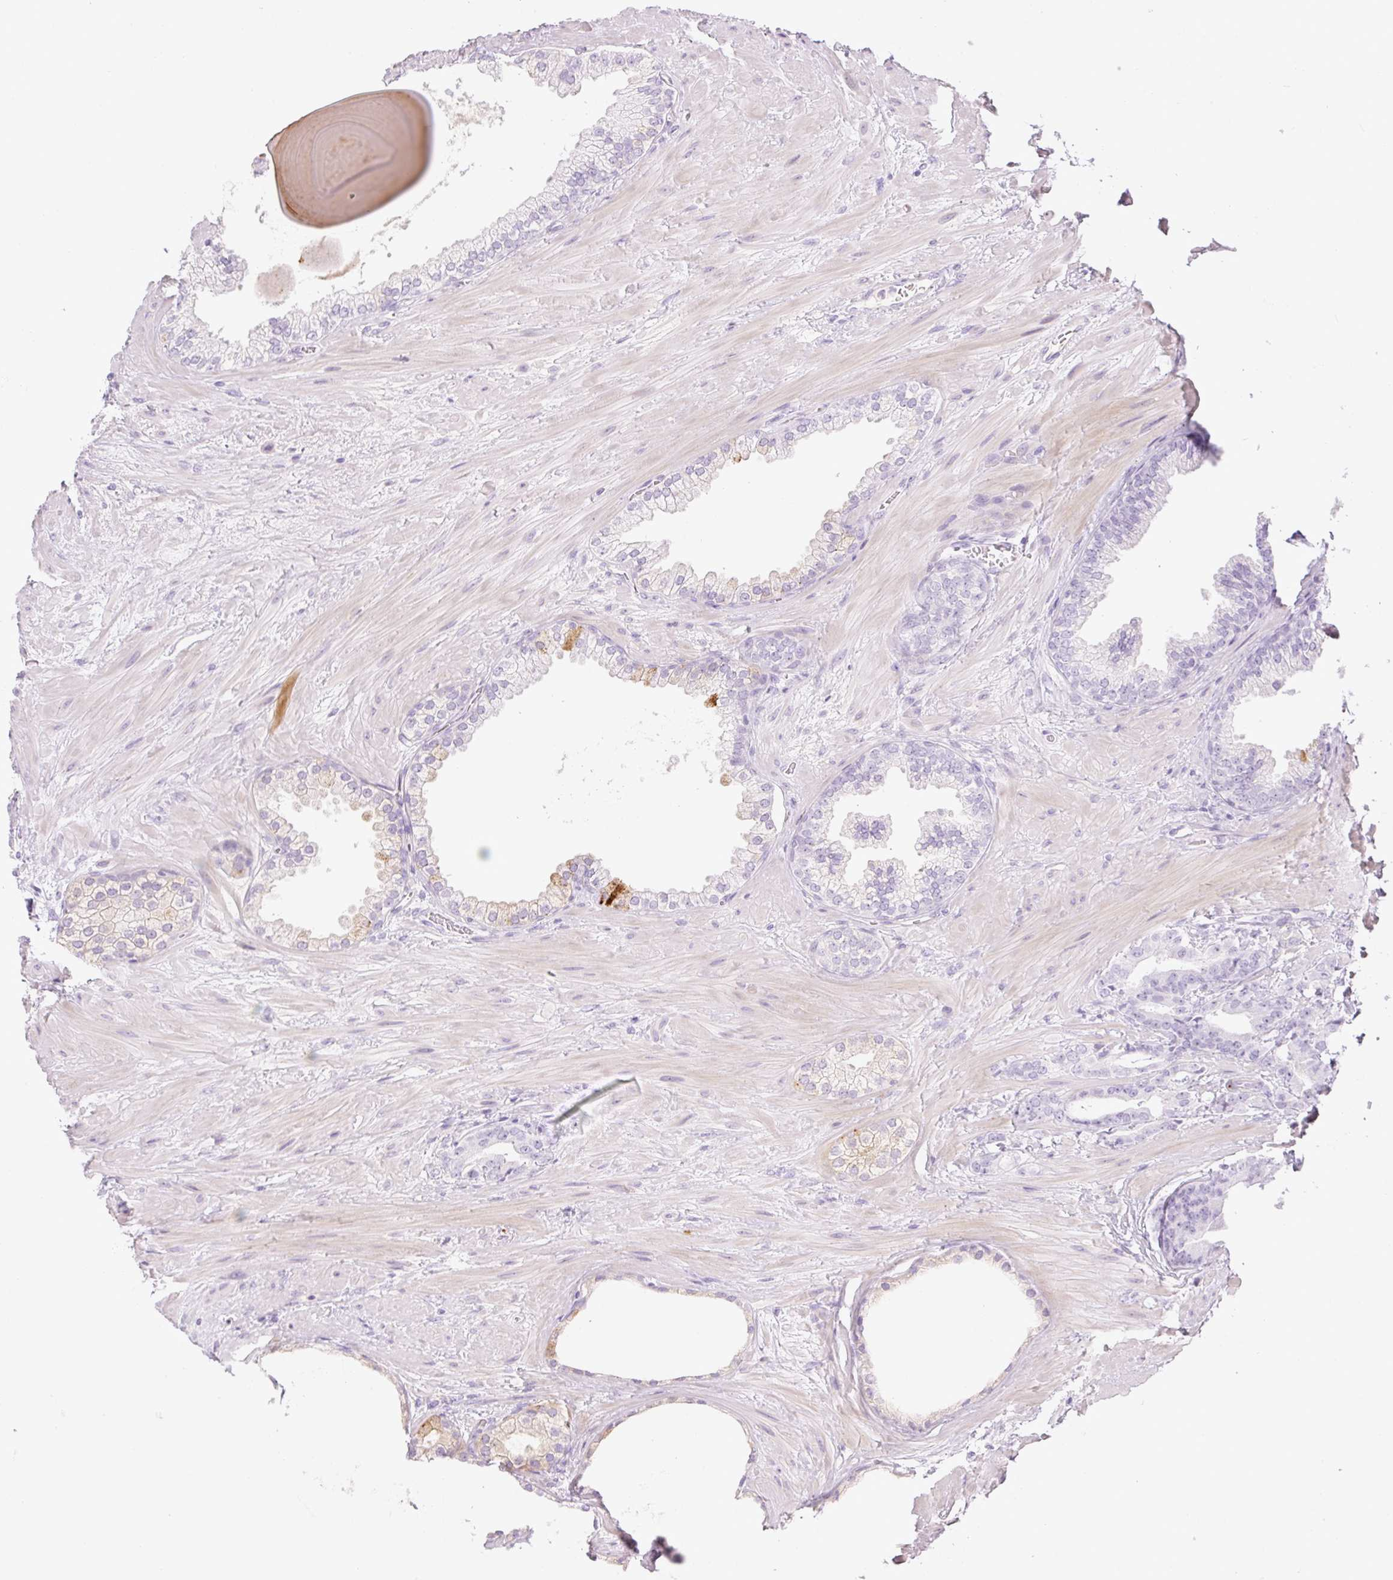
{"staining": {"intensity": "negative", "quantity": "none", "location": "none"}, "tissue": "prostate cancer", "cell_type": "Tumor cells", "image_type": "cancer", "snomed": [{"axis": "morphology", "description": "Adenocarcinoma, Low grade"}, {"axis": "topography", "description": "Prostate"}], "caption": "This image is of prostate adenocarcinoma (low-grade) stained with IHC to label a protein in brown with the nuclei are counter-stained blue. There is no expression in tumor cells. (Stains: DAB (3,3'-diaminobenzidine) immunohistochemistry (IHC) with hematoxylin counter stain, Microscopy: brightfield microscopy at high magnification).", "gene": "MIA2", "patient": {"sex": "male", "age": 61}}